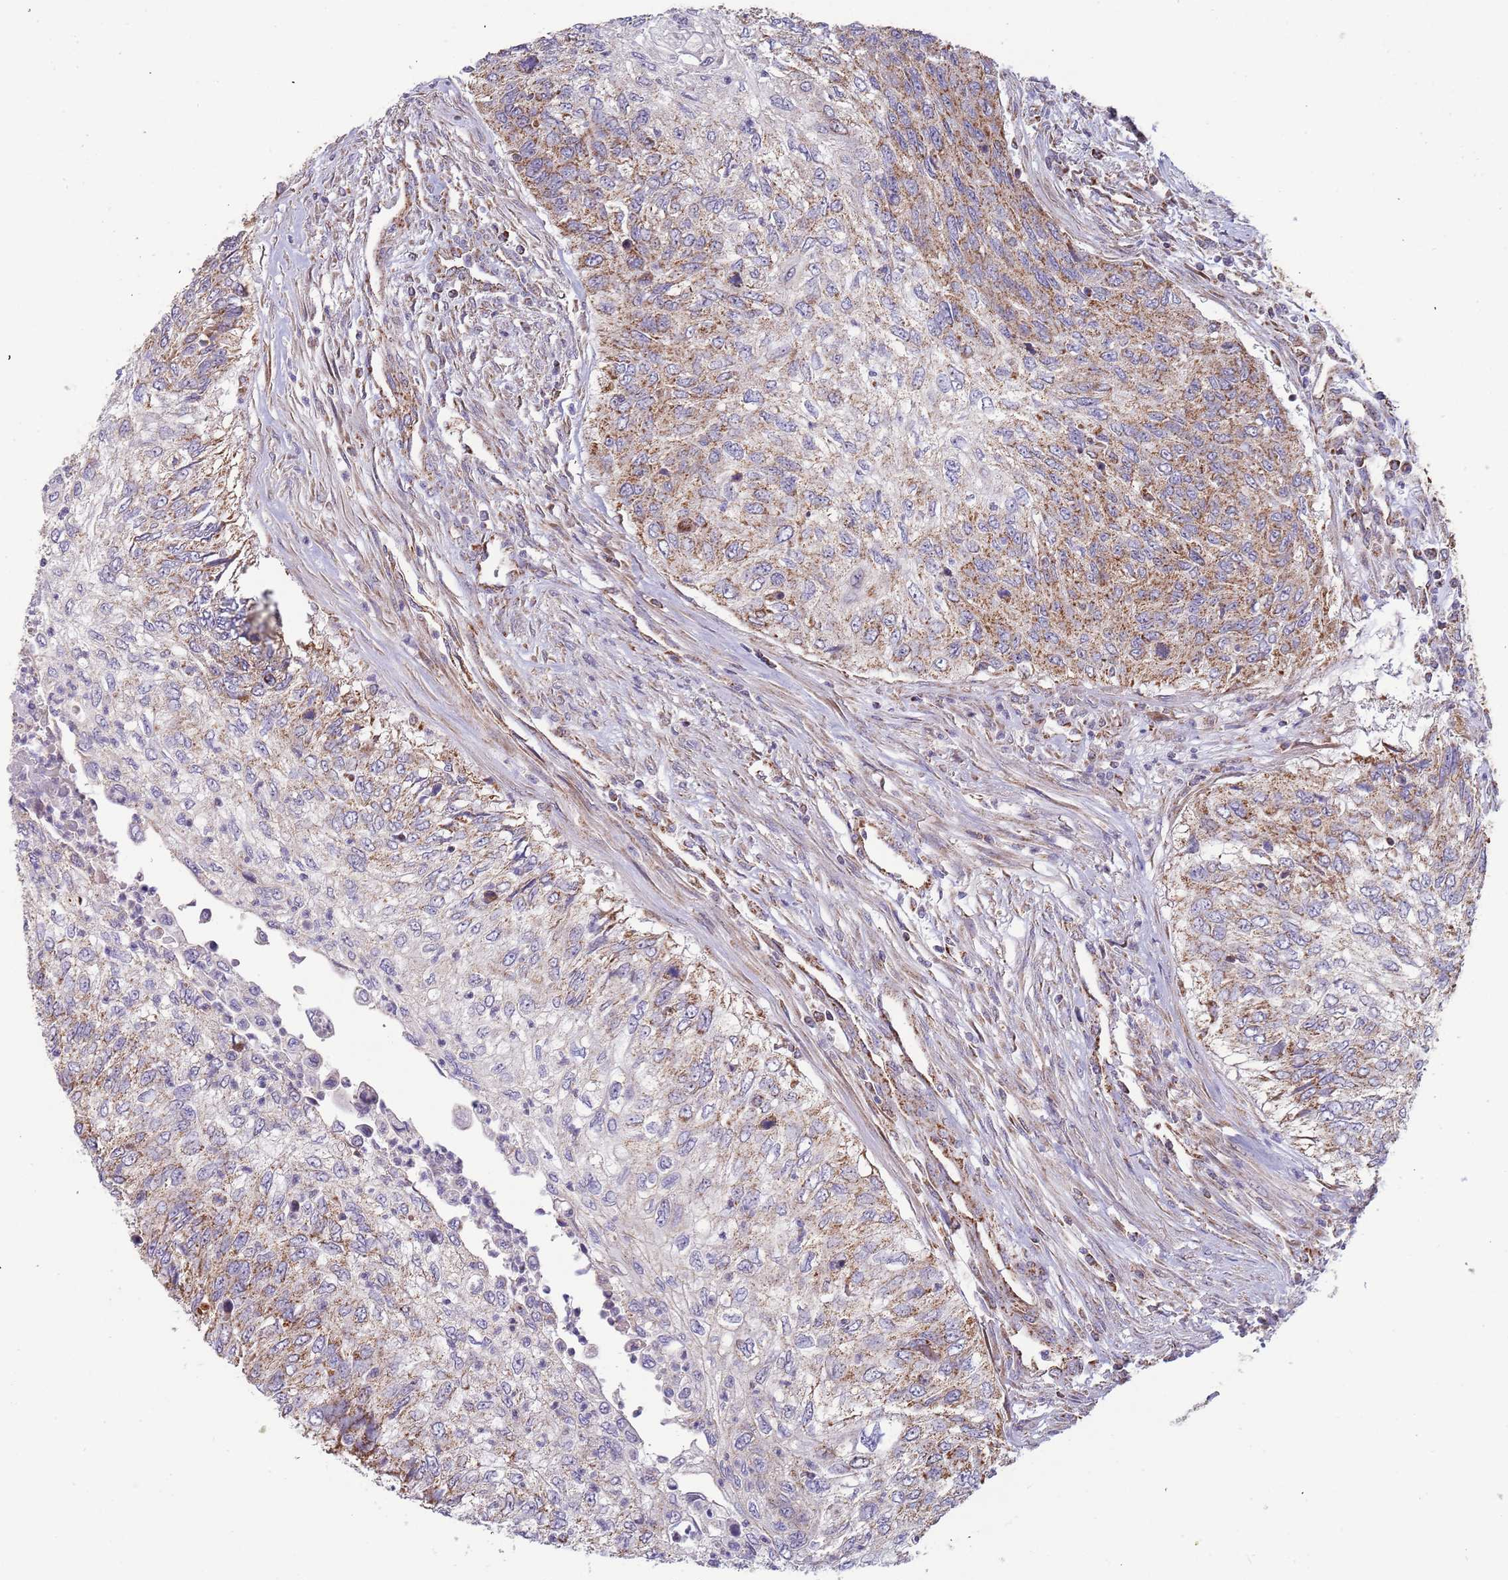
{"staining": {"intensity": "moderate", "quantity": "25%-75%", "location": "cytoplasmic/membranous"}, "tissue": "urothelial cancer", "cell_type": "Tumor cells", "image_type": "cancer", "snomed": [{"axis": "morphology", "description": "Urothelial carcinoma, High grade"}, {"axis": "topography", "description": "Urinary bladder"}], "caption": "This micrograph shows immunohistochemistry (IHC) staining of urothelial cancer, with medium moderate cytoplasmic/membranous positivity in about 25%-75% of tumor cells.", "gene": "VPS16", "patient": {"sex": "female", "age": 60}}